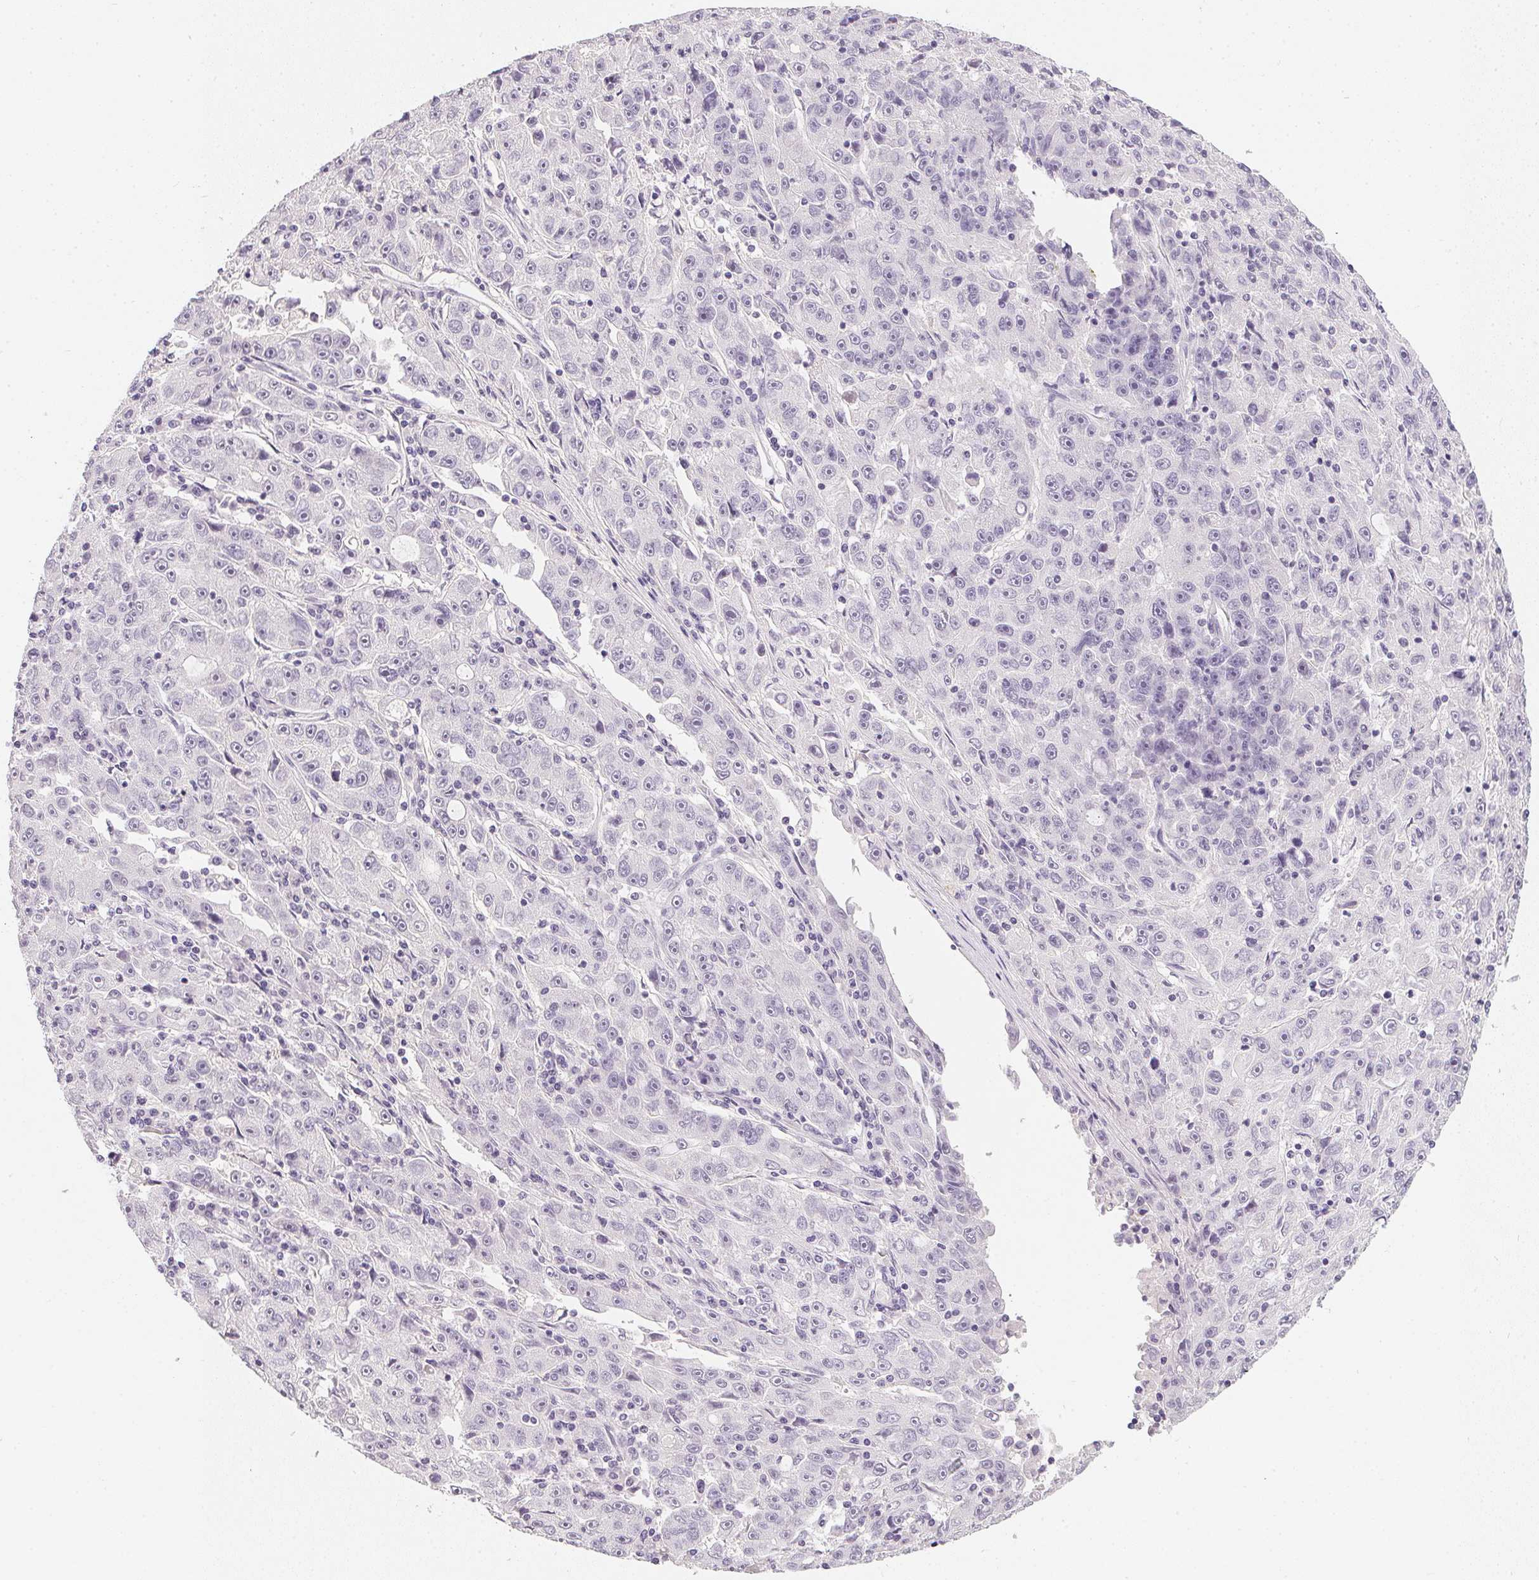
{"staining": {"intensity": "negative", "quantity": "none", "location": "none"}, "tissue": "lung cancer", "cell_type": "Tumor cells", "image_type": "cancer", "snomed": [{"axis": "morphology", "description": "Normal morphology"}, {"axis": "morphology", "description": "Adenocarcinoma, NOS"}, {"axis": "topography", "description": "Lymph node"}, {"axis": "topography", "description": "Lung"}], "caption": "Tumor cells show no significant positivity in adenocarcinoma (lung).", "gene": "PPY", "patient": {"sex": "female", "age": 57}}